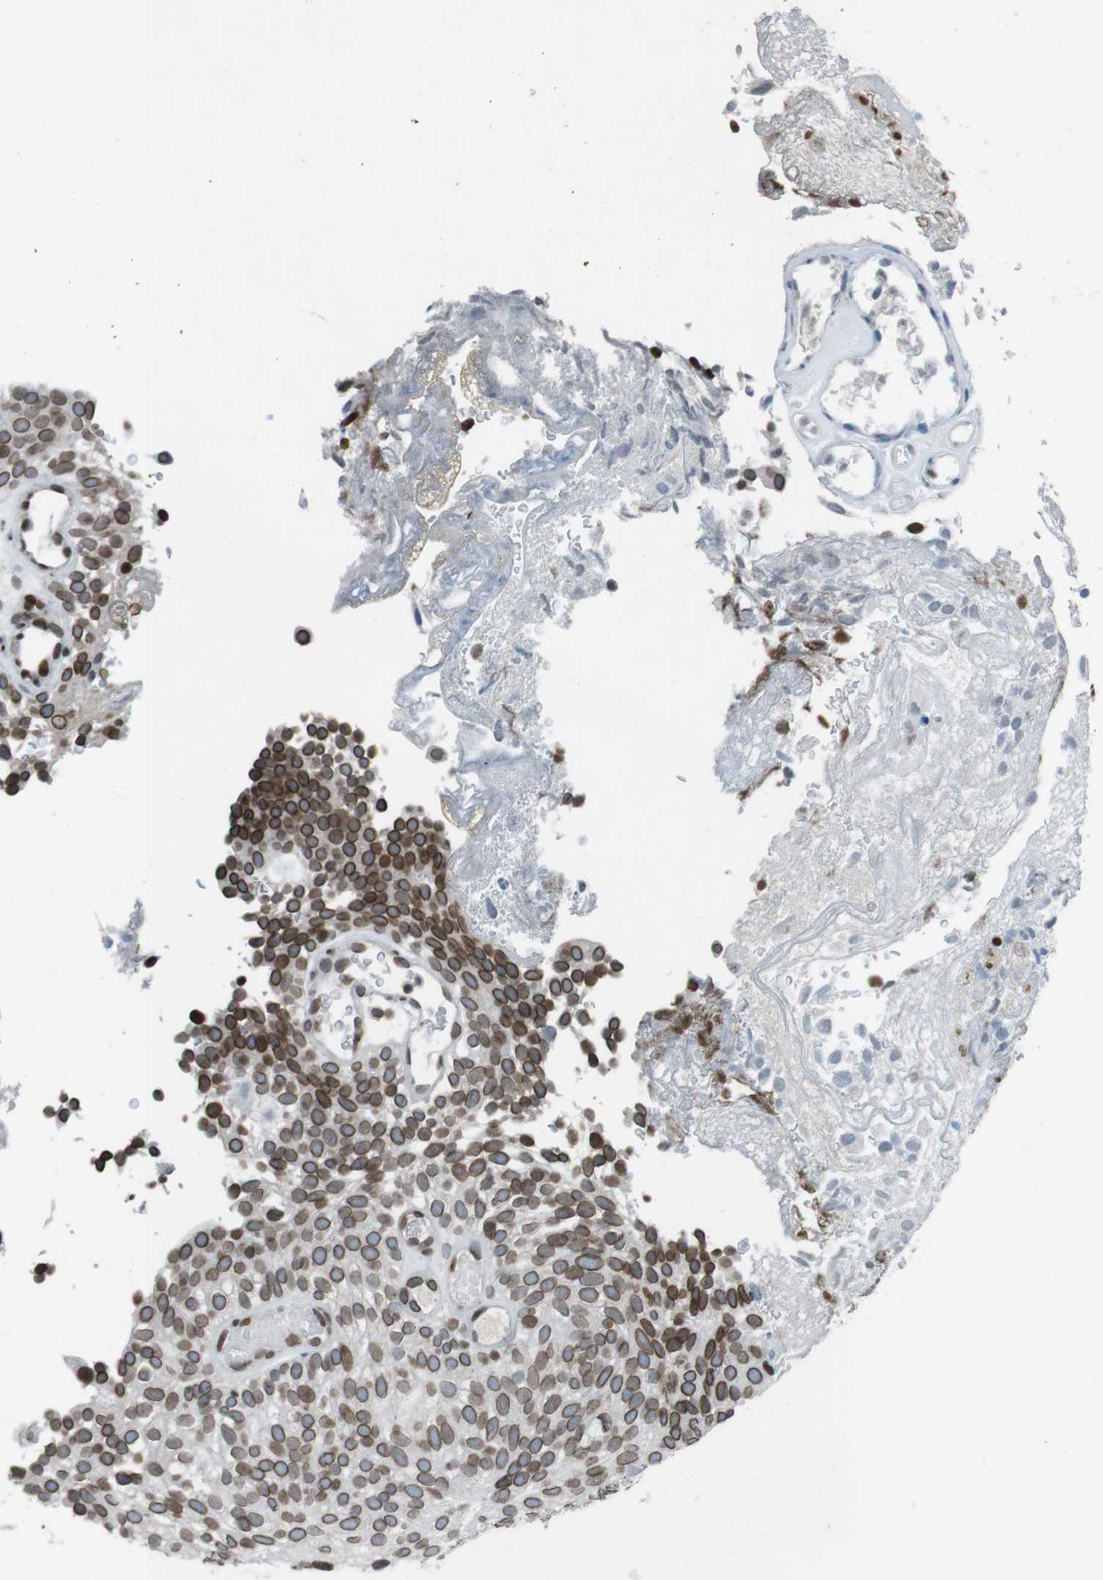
{"staining": {"intensity": "strong", "quantity": ">75%", "location": "cytoplasmic/membranous,nuclear"}, "tissue": "urothelial cancer", "cell_type": "Tumor cells", "image_type": "cancer", "snomed": [{"axis": "morphology", "description": "Urothelial carcinoma, Low grade"}, {"axis": "topography", "description": "Urinary bladder"}], "caption": "Immunohistochemistry image of neoplastic tissue: human urothelial carcinoma (low-grade) stained using IHC shows high levels of strong protein expression localized specifically in the cytoplasmic/membranous and nuclear of tumor cells, appearing as a cytoplasmic/membranous and nuclear brown color.", "gene": "MAD1L1", "patient": {"sex": "male", "age": 78}}